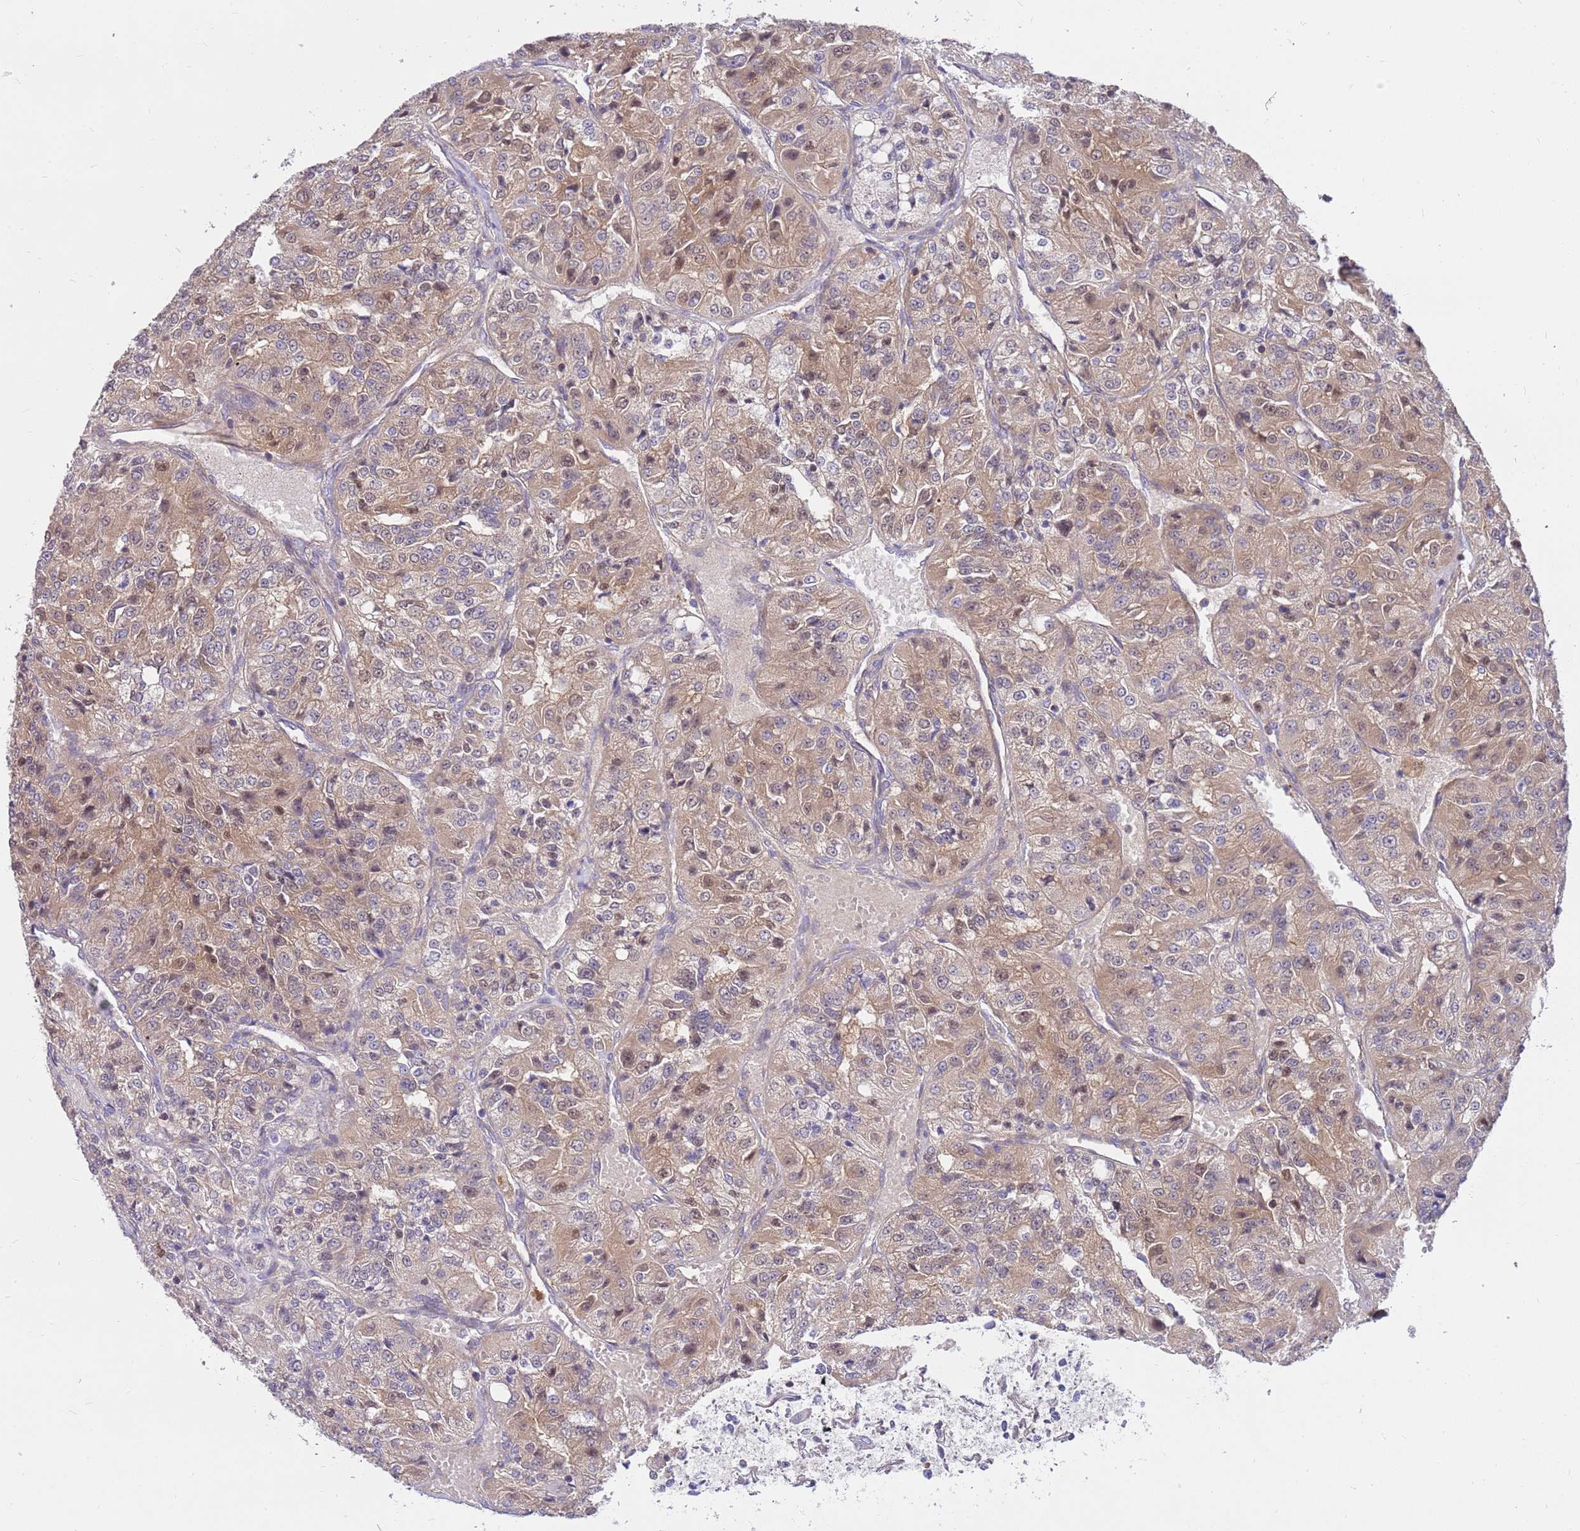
{"staining": {"intensity": "moderate", "quantity": "25%-75%", "location": "cytoplasmic/membranous,nuclear"}, "tissue": "renal cancer", "cell_type": "Tumor cells", "image_type": "cancer", "snomed": [{"axis": "morphology", "description": "Adenocarcinoma, NOS"}, {"axis": "topography", "description": "Kidney"}], "caption": "High-magnification brightfield microscopy of renal cancer (adenocarcinoma) stained with DAB (3,3'-diaminobenzidine) (brown) and counterstained with hematoxylin (blue). tumor cells exhibit moderate cytoplasmic/membranous and nuclear expression is present in about25%-75% of cells. (DAB (3,3'-diaminobenzidine) IHC with brightfield microscopy, high magnification).", "gene": "MVD", "patient": {"sex": "female", "age": 63}}